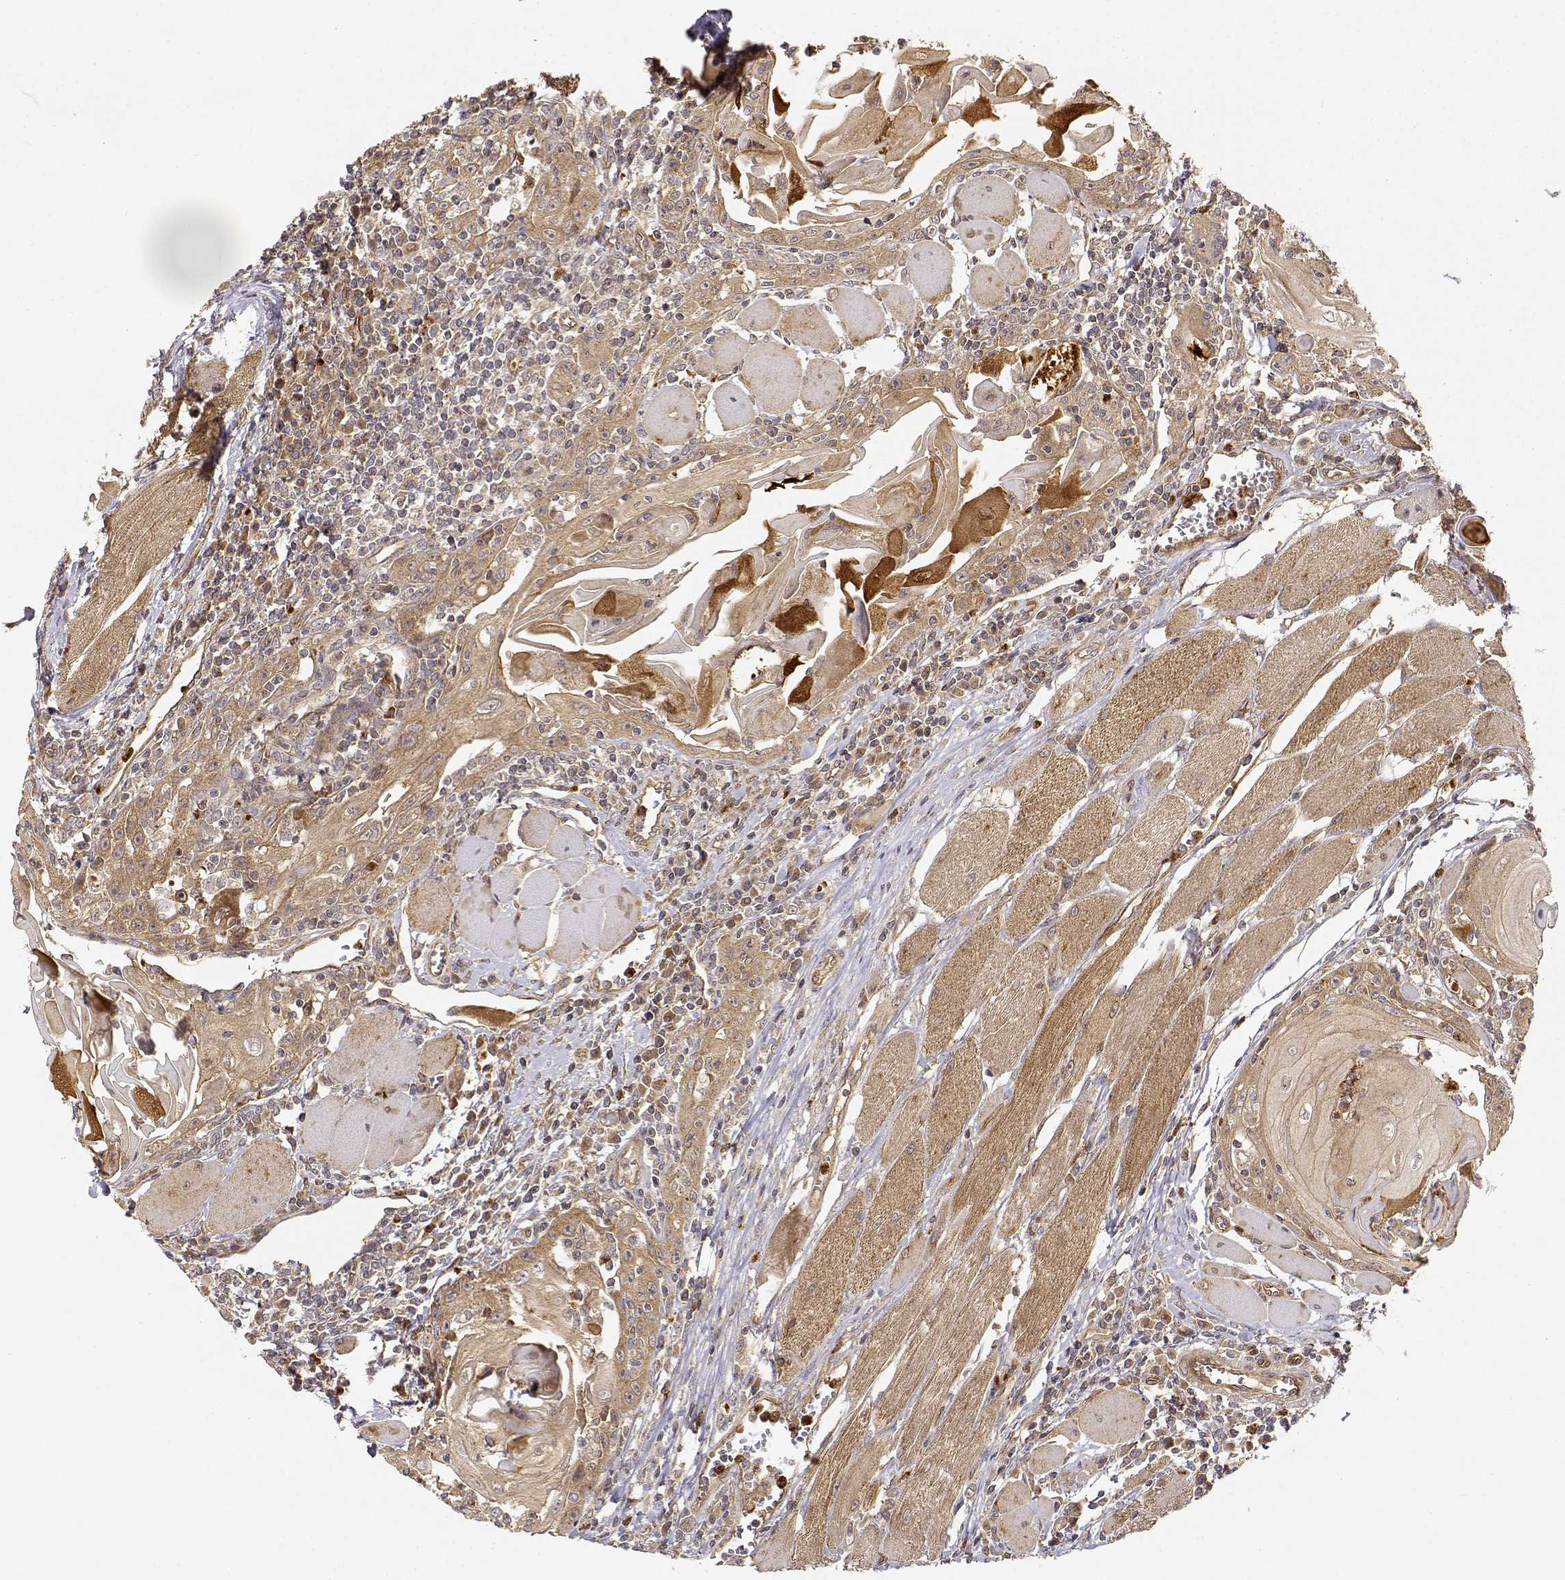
{"staining": {"intensity": "weak", "quantity": ">75%", "location": "cytoplasmic/membranous"}, "tissue": "head and neck cancer", "cell_type": "Tumor cells", "image_type": "cancer", "snomed": [{"axis": "morphology", "description": "Normal tissue, NOS"}, {"axis": "morphology", "description": "Squamous cell carcinoma, NOS"}, {"axis": "topography", "description": "Oral tissue"}, {"axis": "topography", "description": "Head-Neck"}], "caption": "A high-resolution micrograph shows immunohistochemistry staining of squamous cell carcinoma (head and neck), which displays weak cytoplasmic/membranous staining in approximately >75% of tumor cells.", "gene": "CDK5RAP2", "patient": {"sex": "male", "age": 52}}